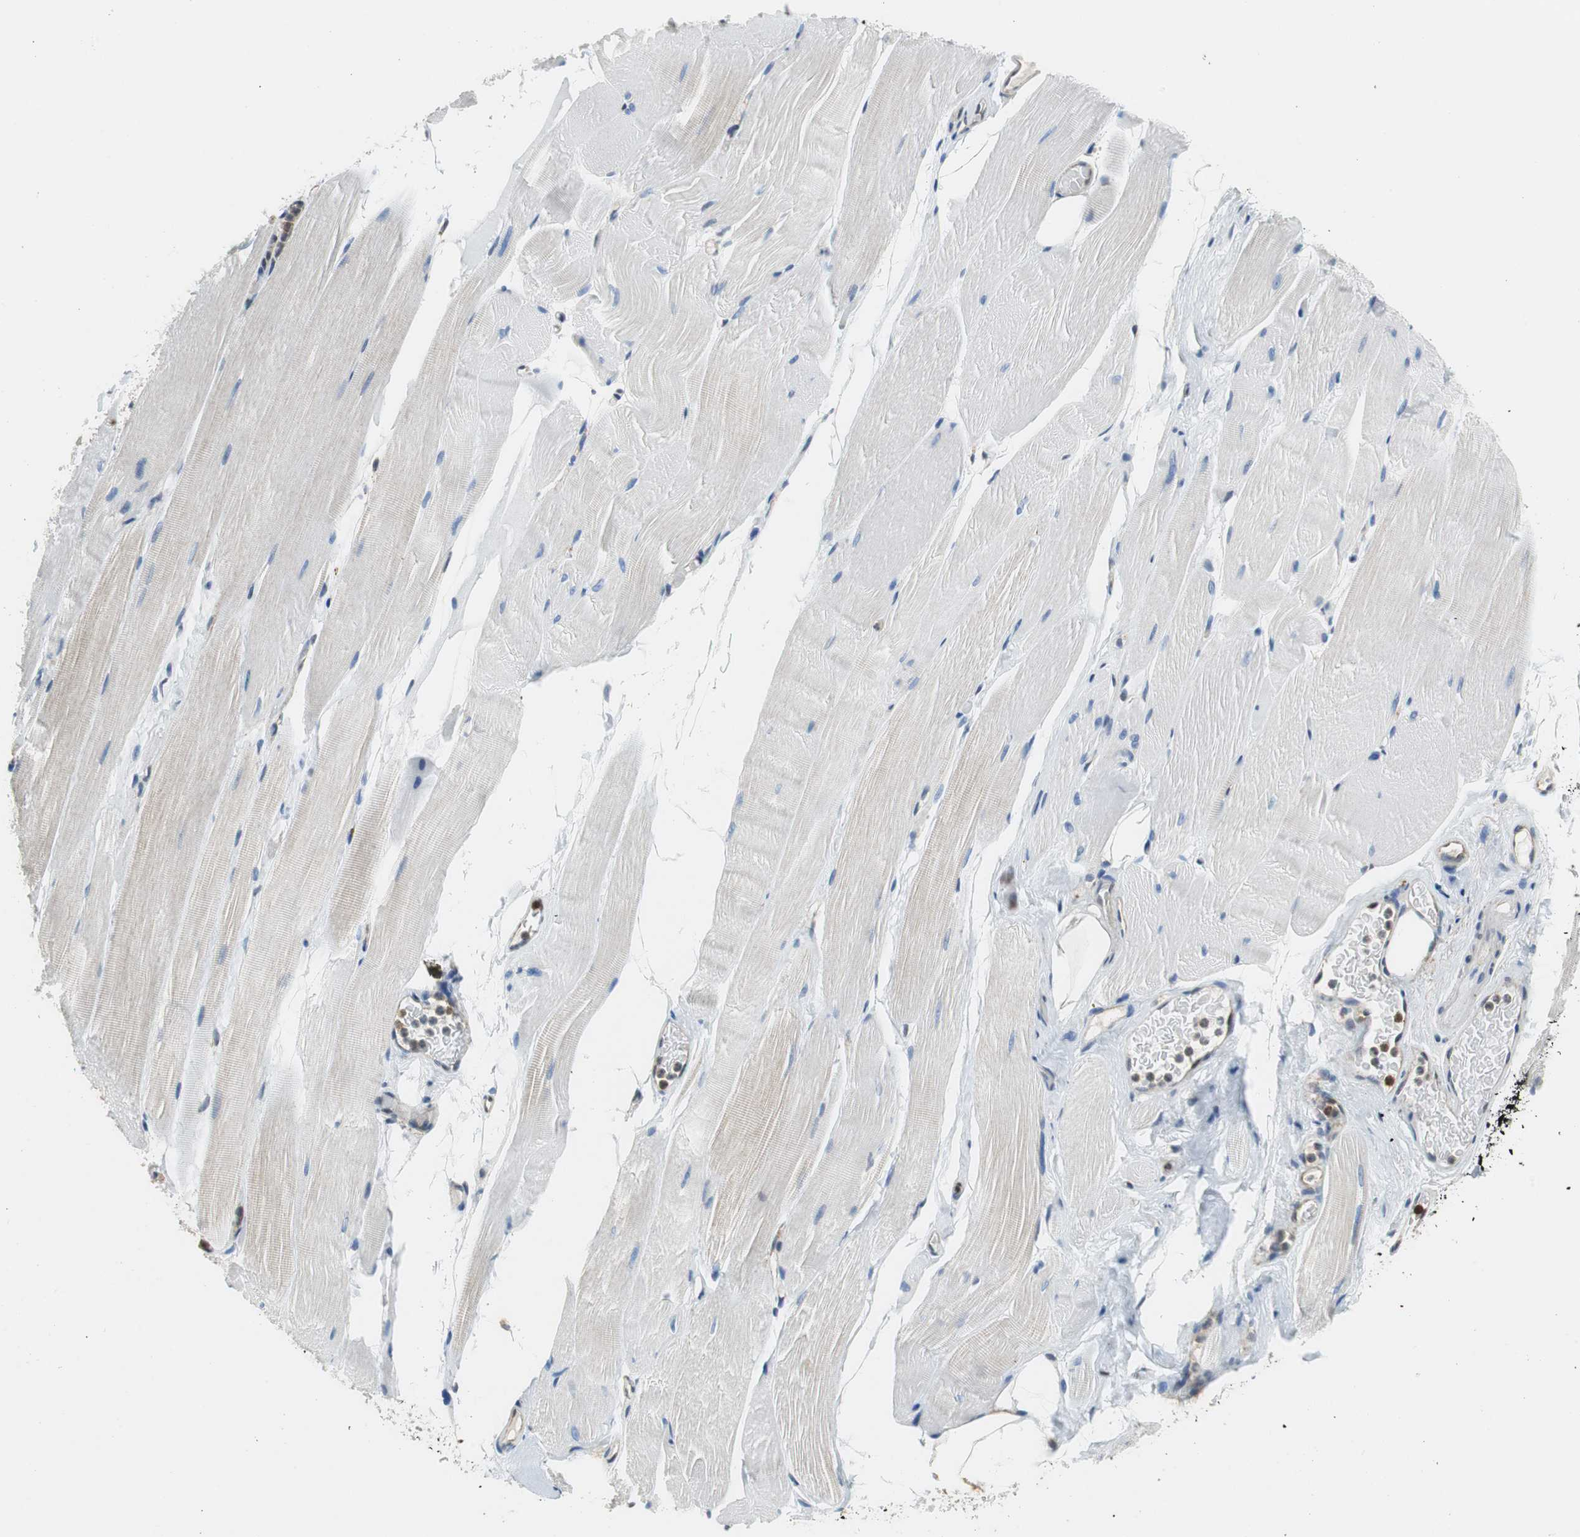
{"staining": {"intensity": "negative", "quantity": "none", "location": "none"}, "tissue": "skeletal muscle", "cell_type": "Myocytes", "image_type": "normal", "snomed": [{"axis": "morphology", "description": "Normal tissue, NOS"}, {"axis": "topography", "description": "Skeletal muscle"}, {"axis": "topography", "description": "Parathyroid gland"}], "caption": "The IHC photomicrograph has no significant staining in myocytes of skeletal muscle. (DAB (3,3'-diaminobenzidine) immunohistochemistry with hematoxylin counter stain).", "gene": "GSDMD", "patient": {"sex": "female", "age": 37}}